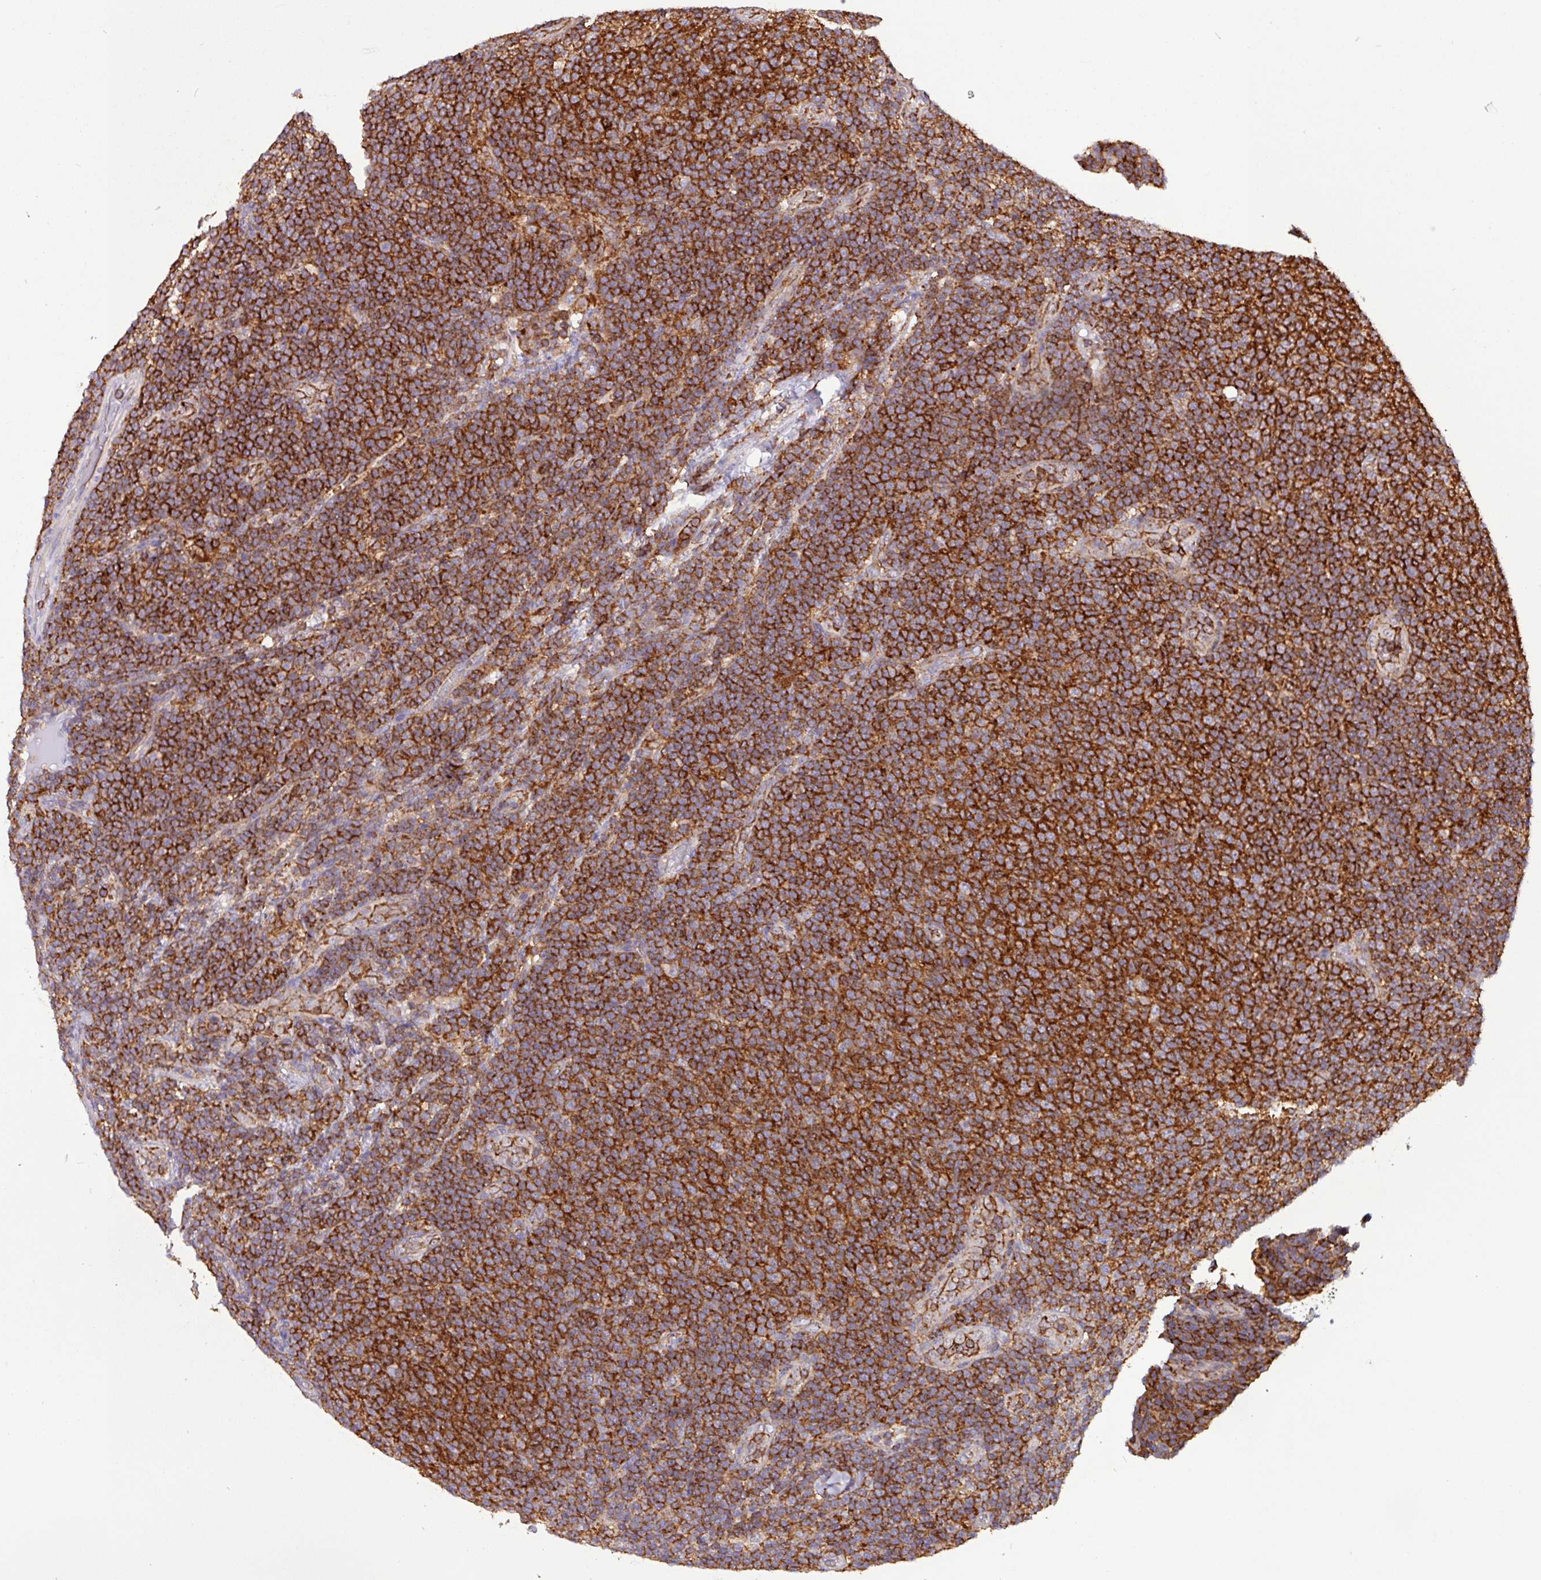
{"staining": {"intensity": "strong", "quantity": ">75%", "location": "cytoplasmic/membranous"}, "tissue": "lymphoma", "cell_type": "Tumor cells", "image_type": "cancer", "snomed": [{"axis": "morphology", "description": "Malignant lymphoma, non-Hodgkin's type, Low grade"}, {"axis": "topography", "description": "Lymph node"}], "caption": "Low-grade malignant lymphoma, non-Hodgkin's type stained with DAB (3,3'-diaminobenzidine) IHC displays high levels of strong cytoplasmic/membranous positivity in approximately >75% of tumor cells.", "gene": "PPP1R18", "patient": {"sex": "male", "age": 66}}